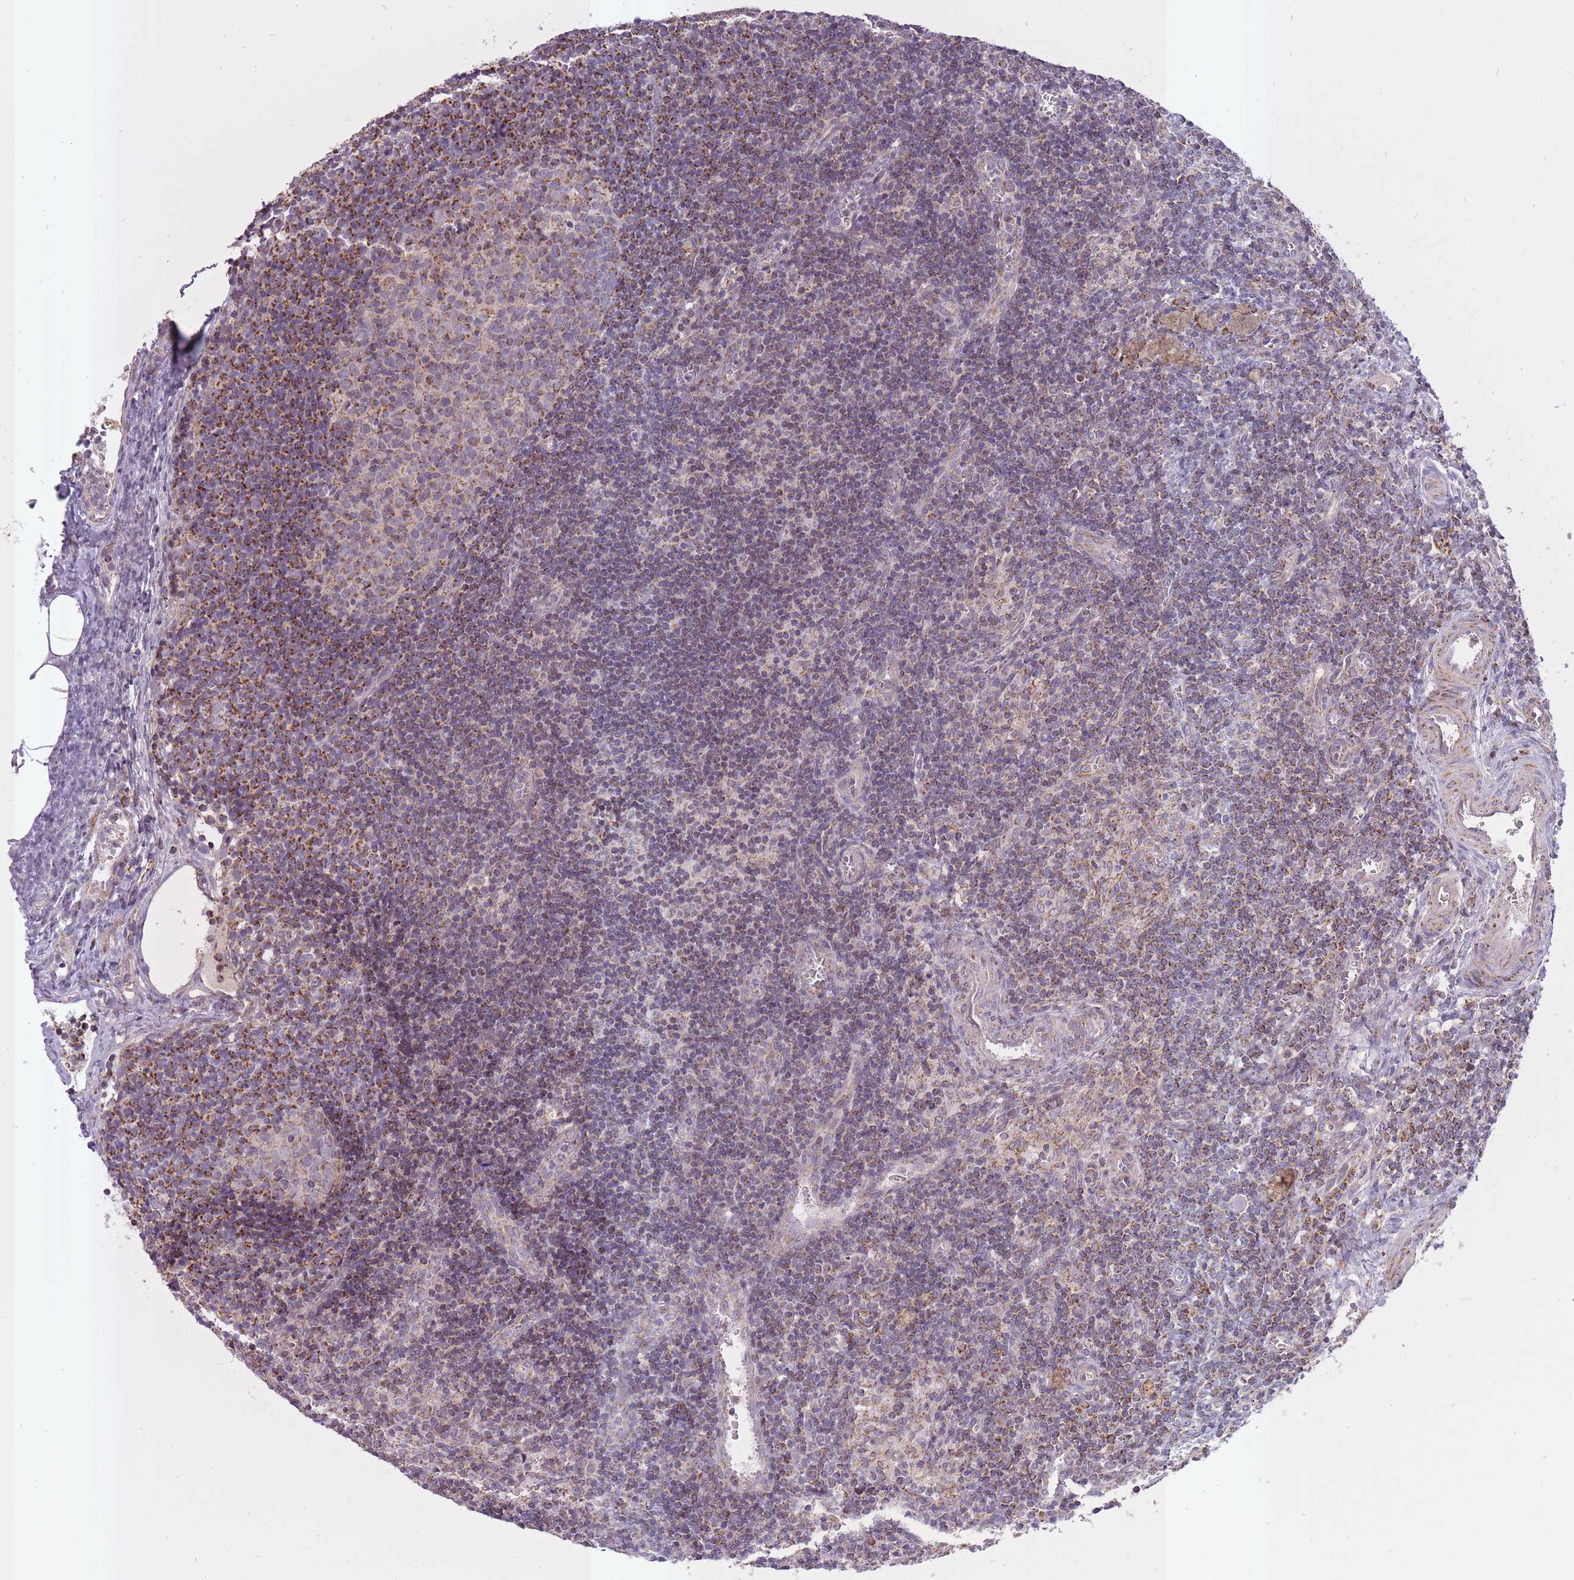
{"staining": {"intensity": "moderate", "quantity": "25%-75%", "location": "cytoplasmic/membranous"}, "tissue": "lymph node", "cell_type": "Germinal center cells", "image_type": "normal", "snomed": [{"axis": "morphology", "description": "Normal tissue, NOS"}, {"axis": "topography", "description": "Lymph node"}], "caption": "Immunohistochemical staining of unremarkable human lymph node displays 25%-75% levels of moderate cytoplasmic/membranous protein positivity in approximately 25%-75% of germinal center cells. (Brightfield microscopy of DAB IHC at high magnification).", "gene": "LIN7C", "patient": {"sex": "female", "age": 37}}